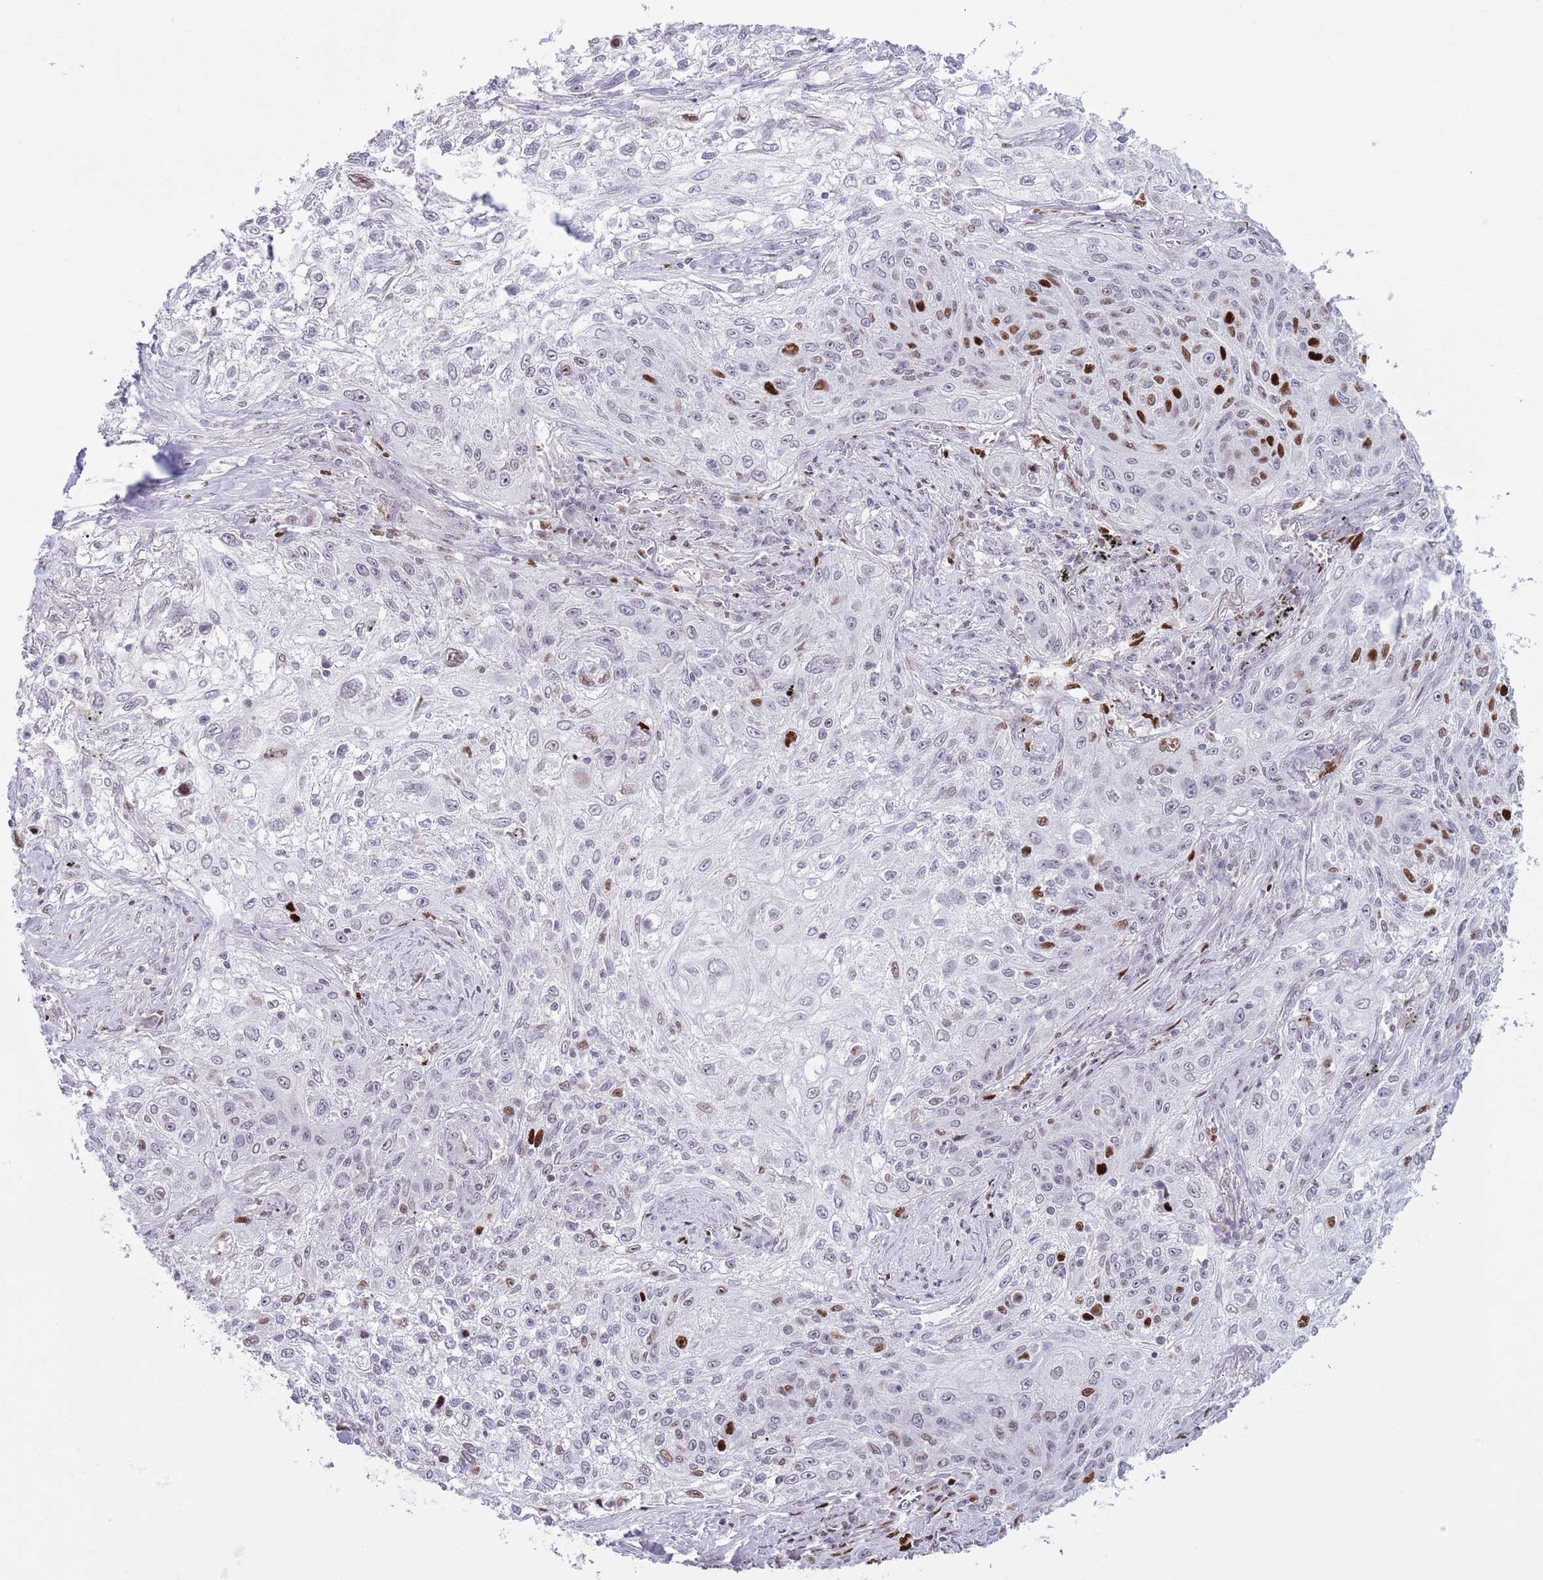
{"staining": {"intensity": "moderate", "quantity": "<25%", "location": "nuclear"}, "tissue": "lung cancer", "cell_type": "Tumor cells", "image_type": "cancer", "snomed": [{"axis": "morphology", "description": "Squamous cell carcinoma, NOS"}, {"axis": "topography", "description": "Lung"}], "caption": "Lung cancer (squamous cell carcinoma) tissue displays moderate nuclear positivity in about <25% of tumor cells (DAB (3,3'-diaminobenzidine) = brown stain, brightfield microscopy at high magnification).", "gene": "MFSD10", "patient": {"sex": "female", "age": 69}}